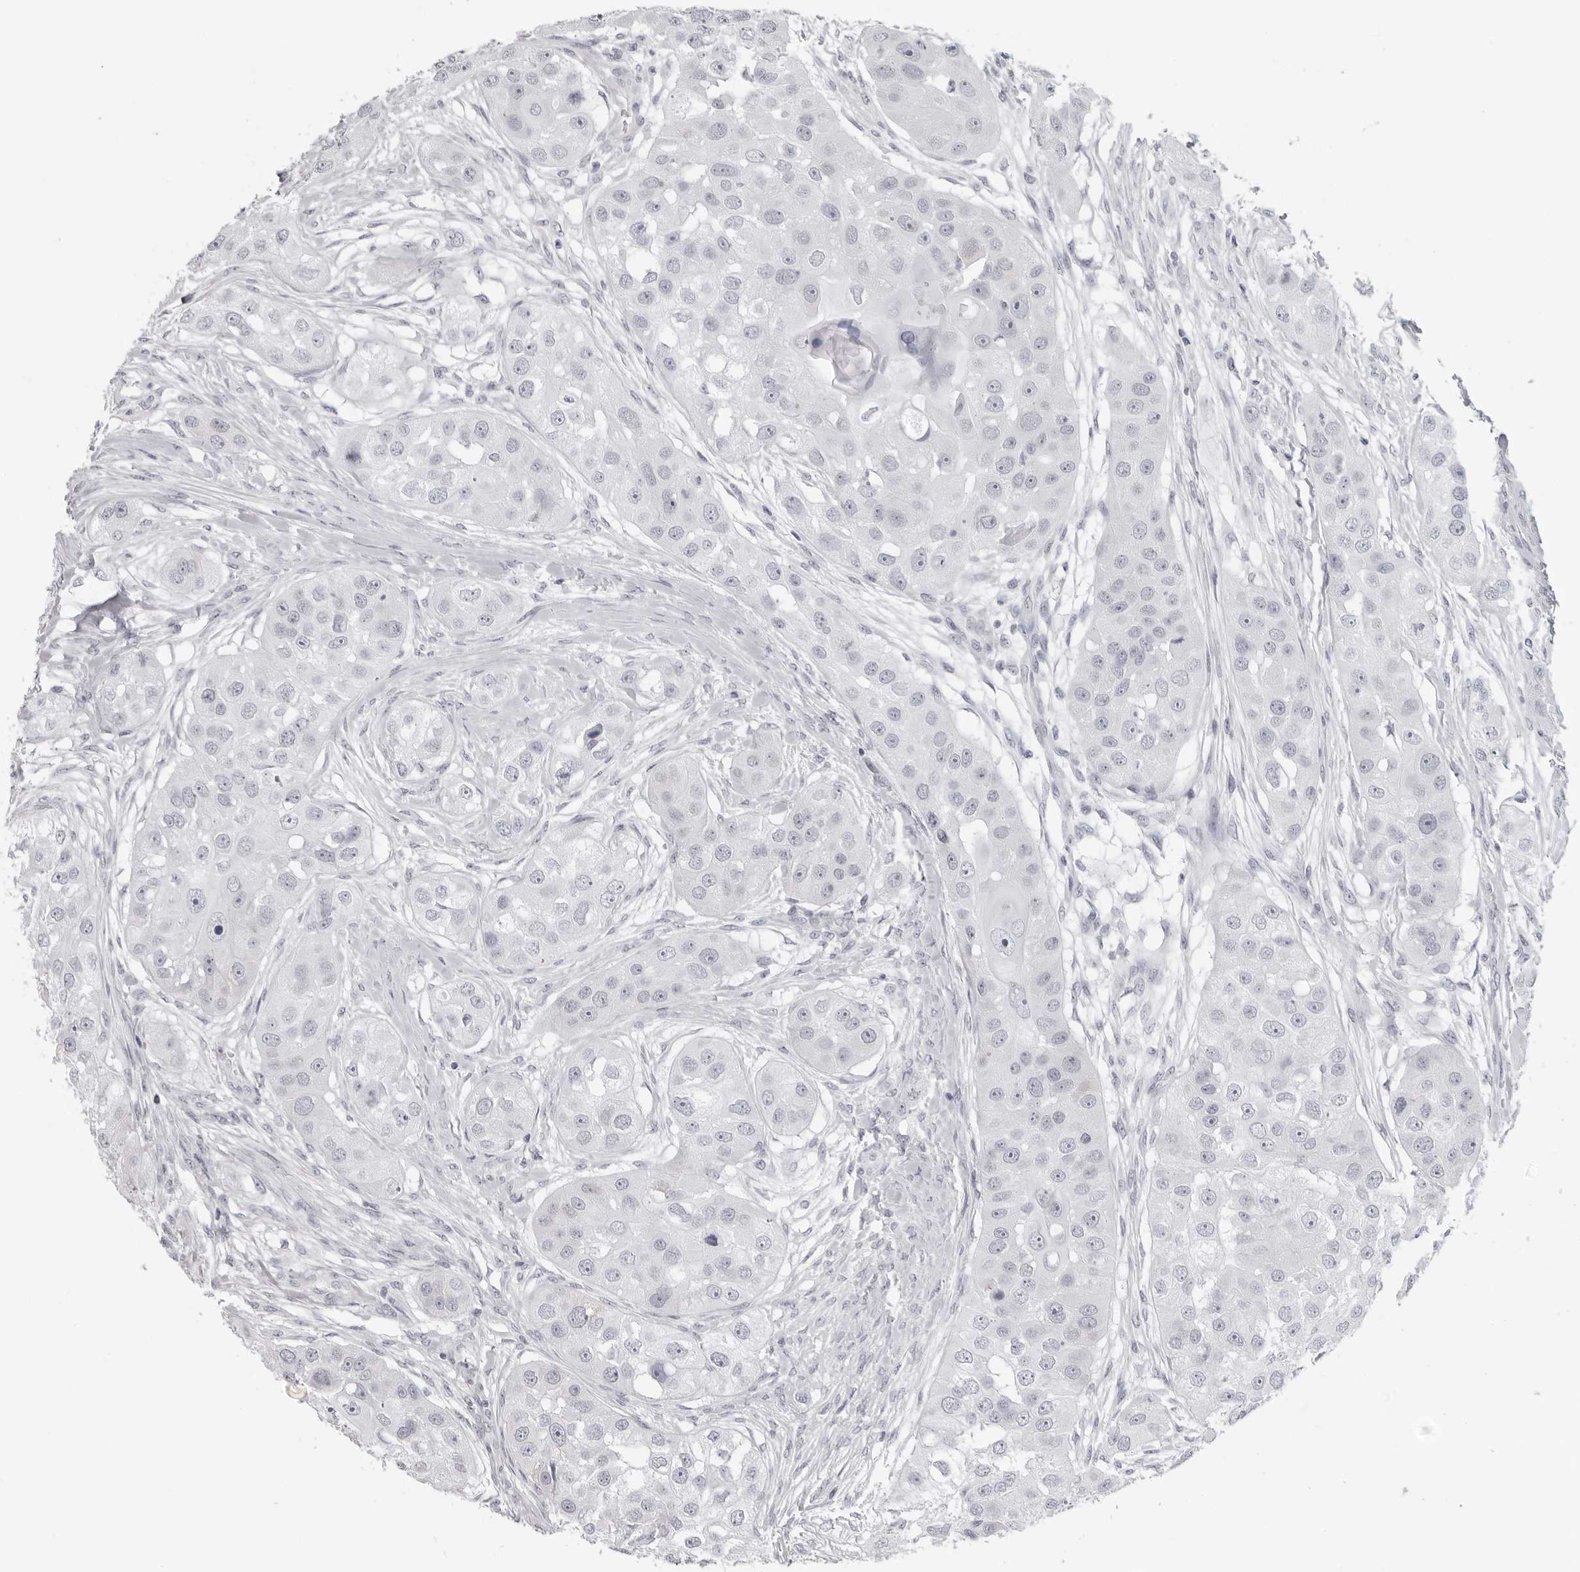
{"staining": {"intensity": "negative", "quantity": "none", "location": "none"}, "tissue": "head and neck cancer", "cell_type": "Tumor cells", "image_type": "cancer", "snomed": [{"axis": "morphology", "description": "Normal tissue, NOS"}, {"axis": "morphology", "description": "Squamous cell carcinoma, NOS"}, {"axis": "topography", "description": "Skeletal muscle"}, {"axis": "topography", "description": "Head-Neck"}], "caption": "Tumor cells show no significant expression in head and neck cancer (squamous cell carcinoma).", "gene": "DNALI1", "patient": {"sex": "male", "age": 51}}